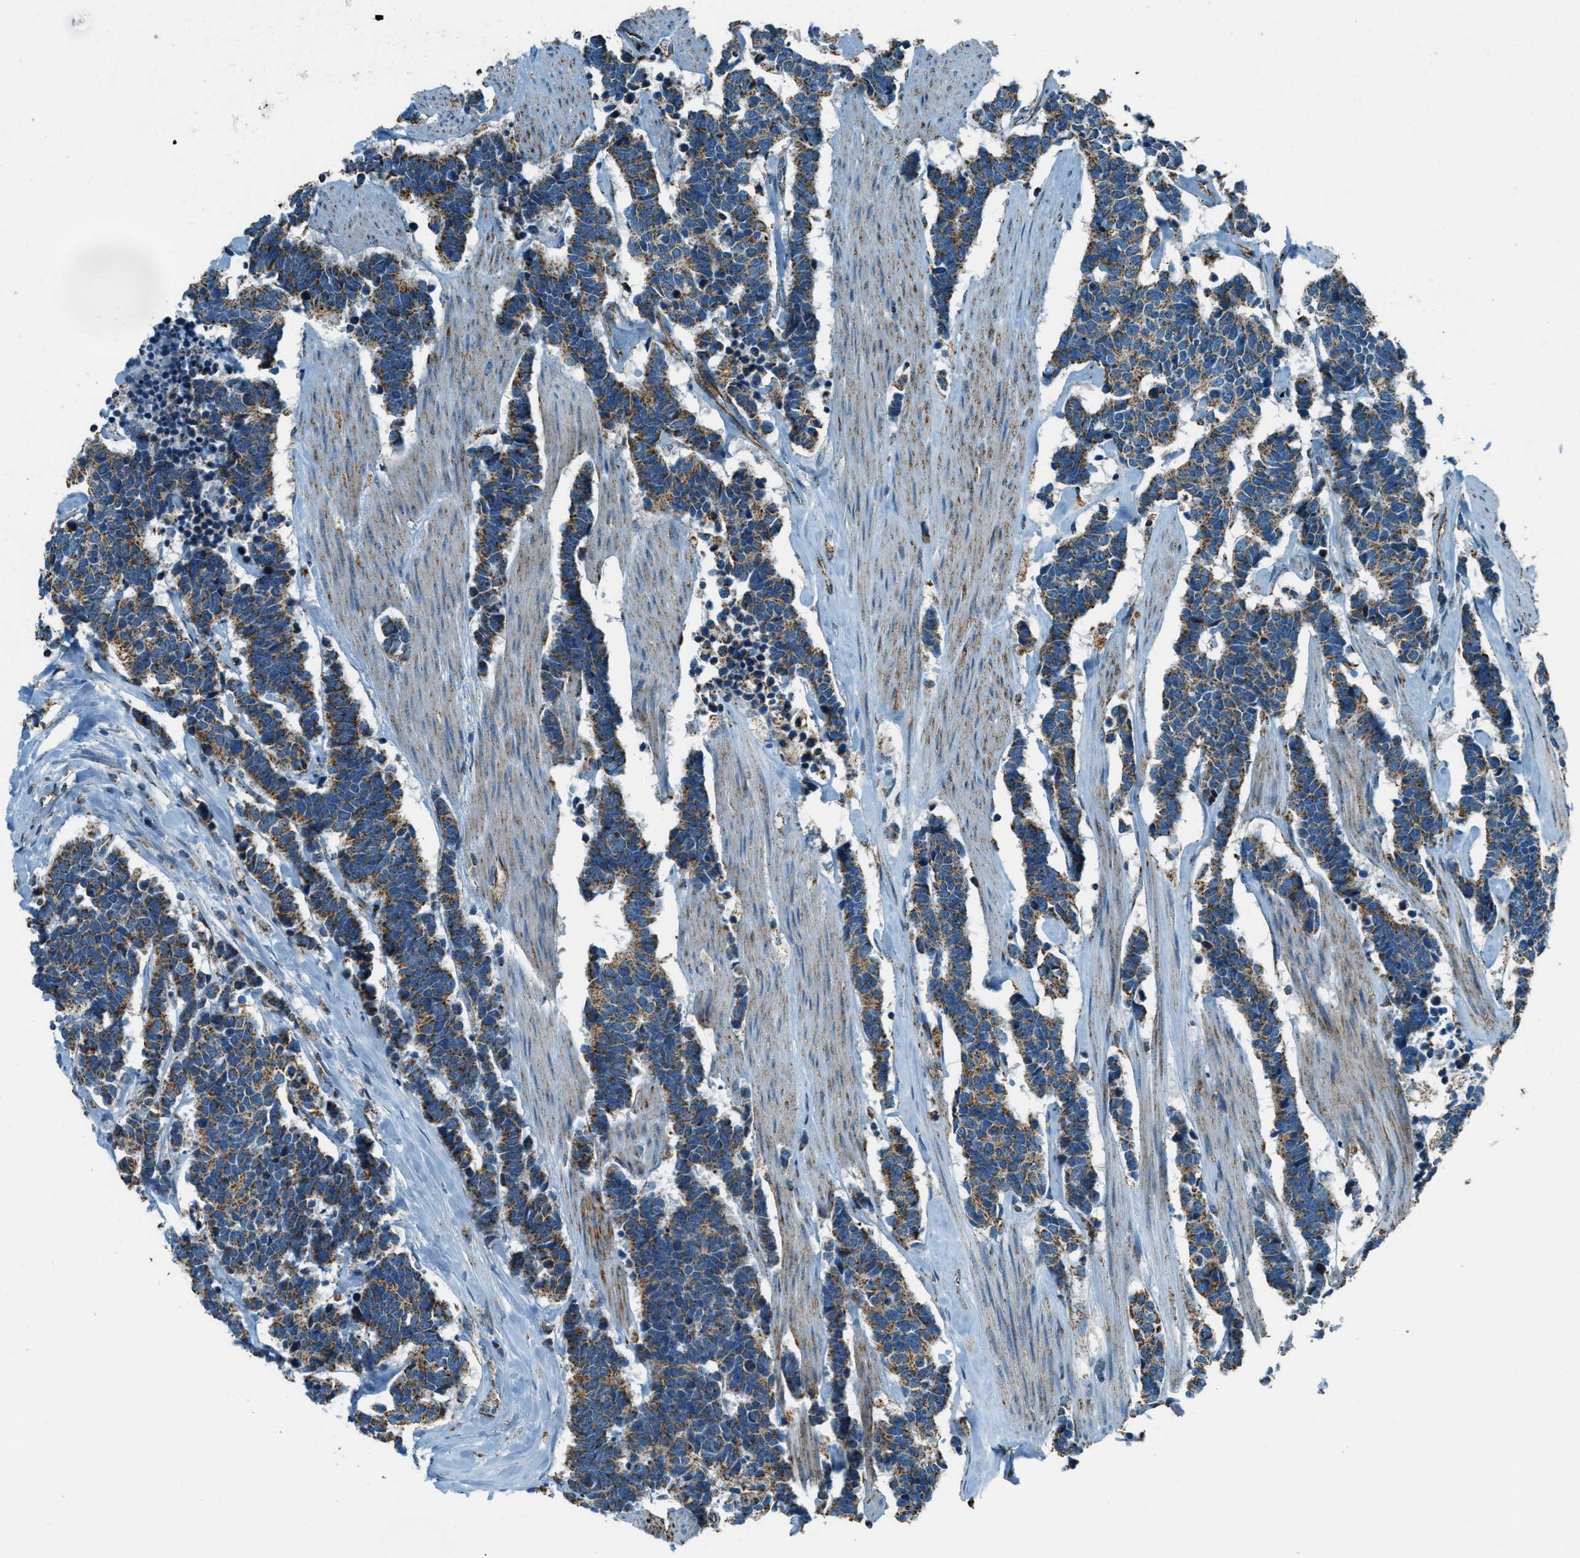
{"staining": {"intensity": "strong", "quantity": ">75%", "location": "cytoplasmic/membranous"}, "tissue": "carcinoid", "cell_type": "Tumor cells", "image_type": "cancer", "snomed": [{"axis": "morphology", "description": "Carcinoma, NOS"}, {"axis": "morphology", "description": "Carcinoid, malignant, NOS"}, {"axis": "topography", "description": "Urinary bladder"}], "caption": "Protein analysis of malignant carcinoid tissue exhibits strong cytoplasmic/membranous expression in about >75% of tumor cells.", "gene": "CHST15", "patient": {"sex": "male", "age": 57}}